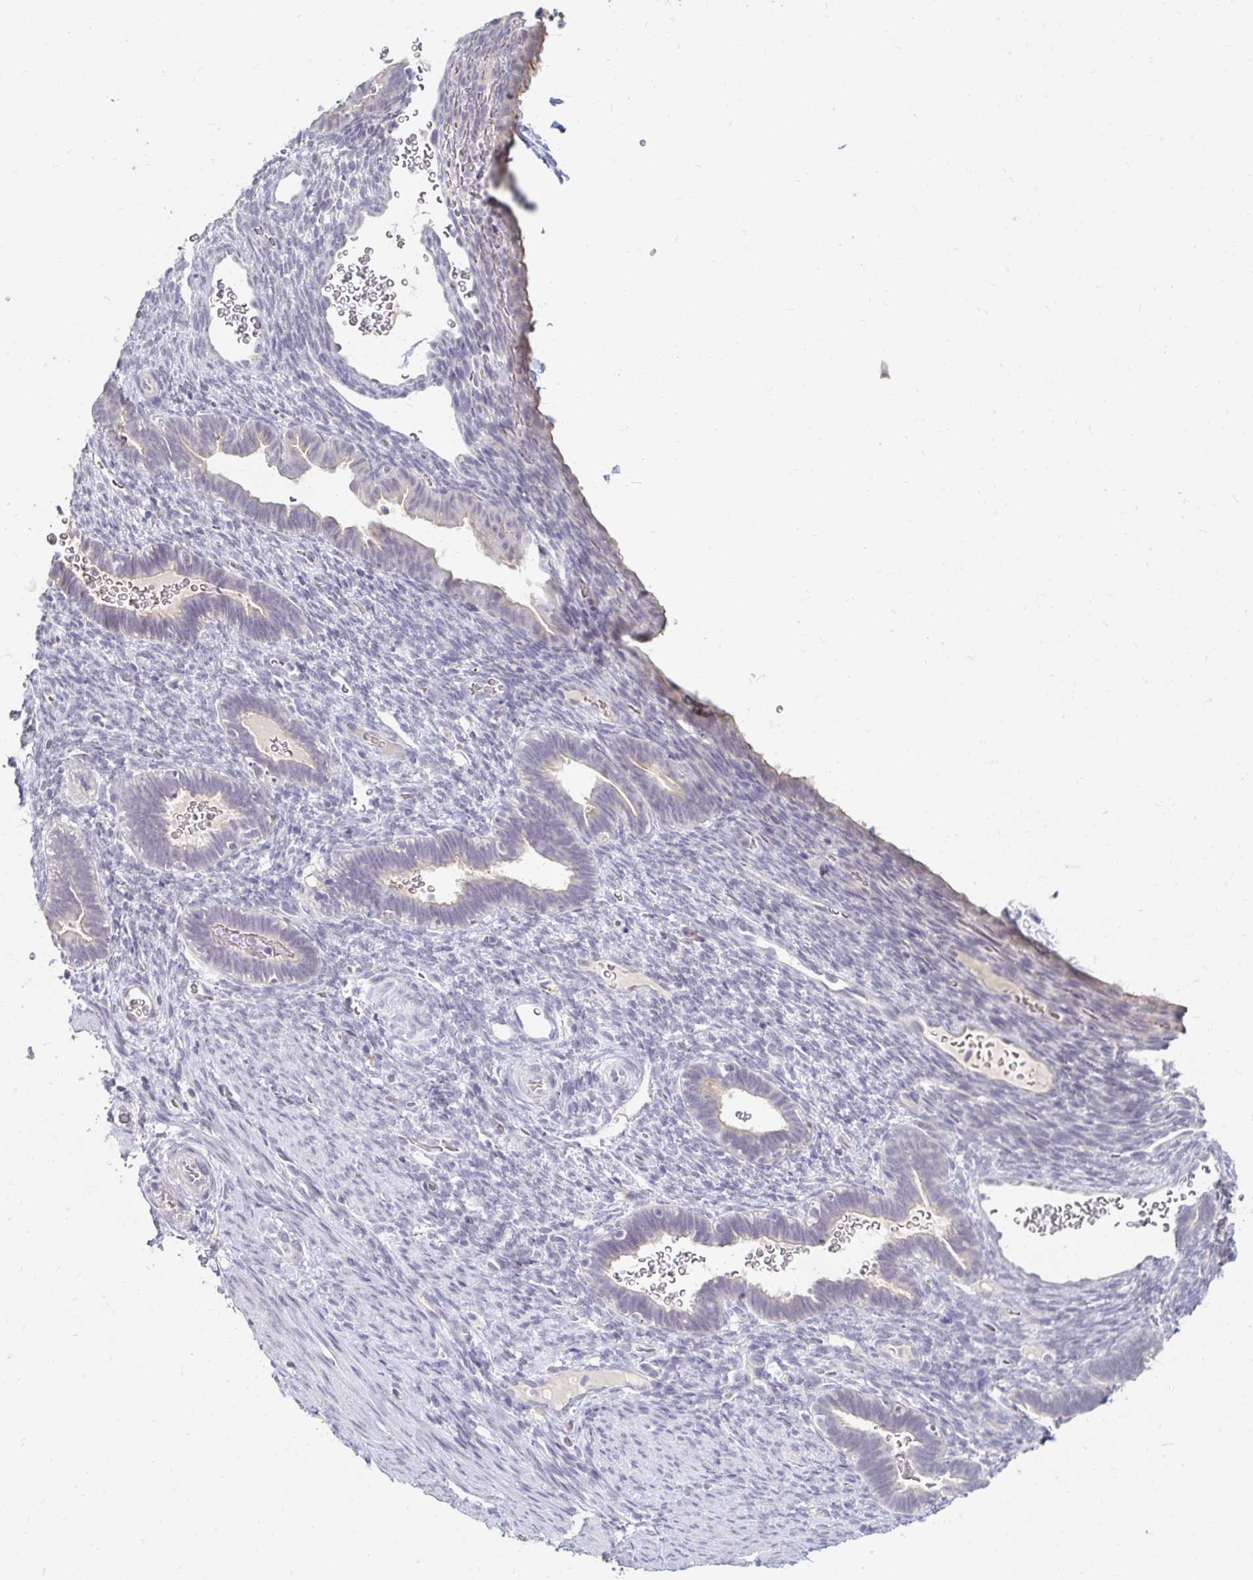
{"staining": {"intensity": "negative", "quantity": "none", "location": "none"}, "tissue": "endometrium", "cell_type": "Cells in endometrial stroma", "image_type": "normal", "snomed": [{"axis": "morphology", "description": "Normal tissue, NOS"}, {"axis": "topography", "description": "Endometrium"}], "caption": "A high-resolution image shows immunohistochemistry (IHC) staining of benign endometrium, which shows no significant staining in cells in endometrial stroma.", "gene": "DDN", "patient": {"sex": "female", "age": 34}}